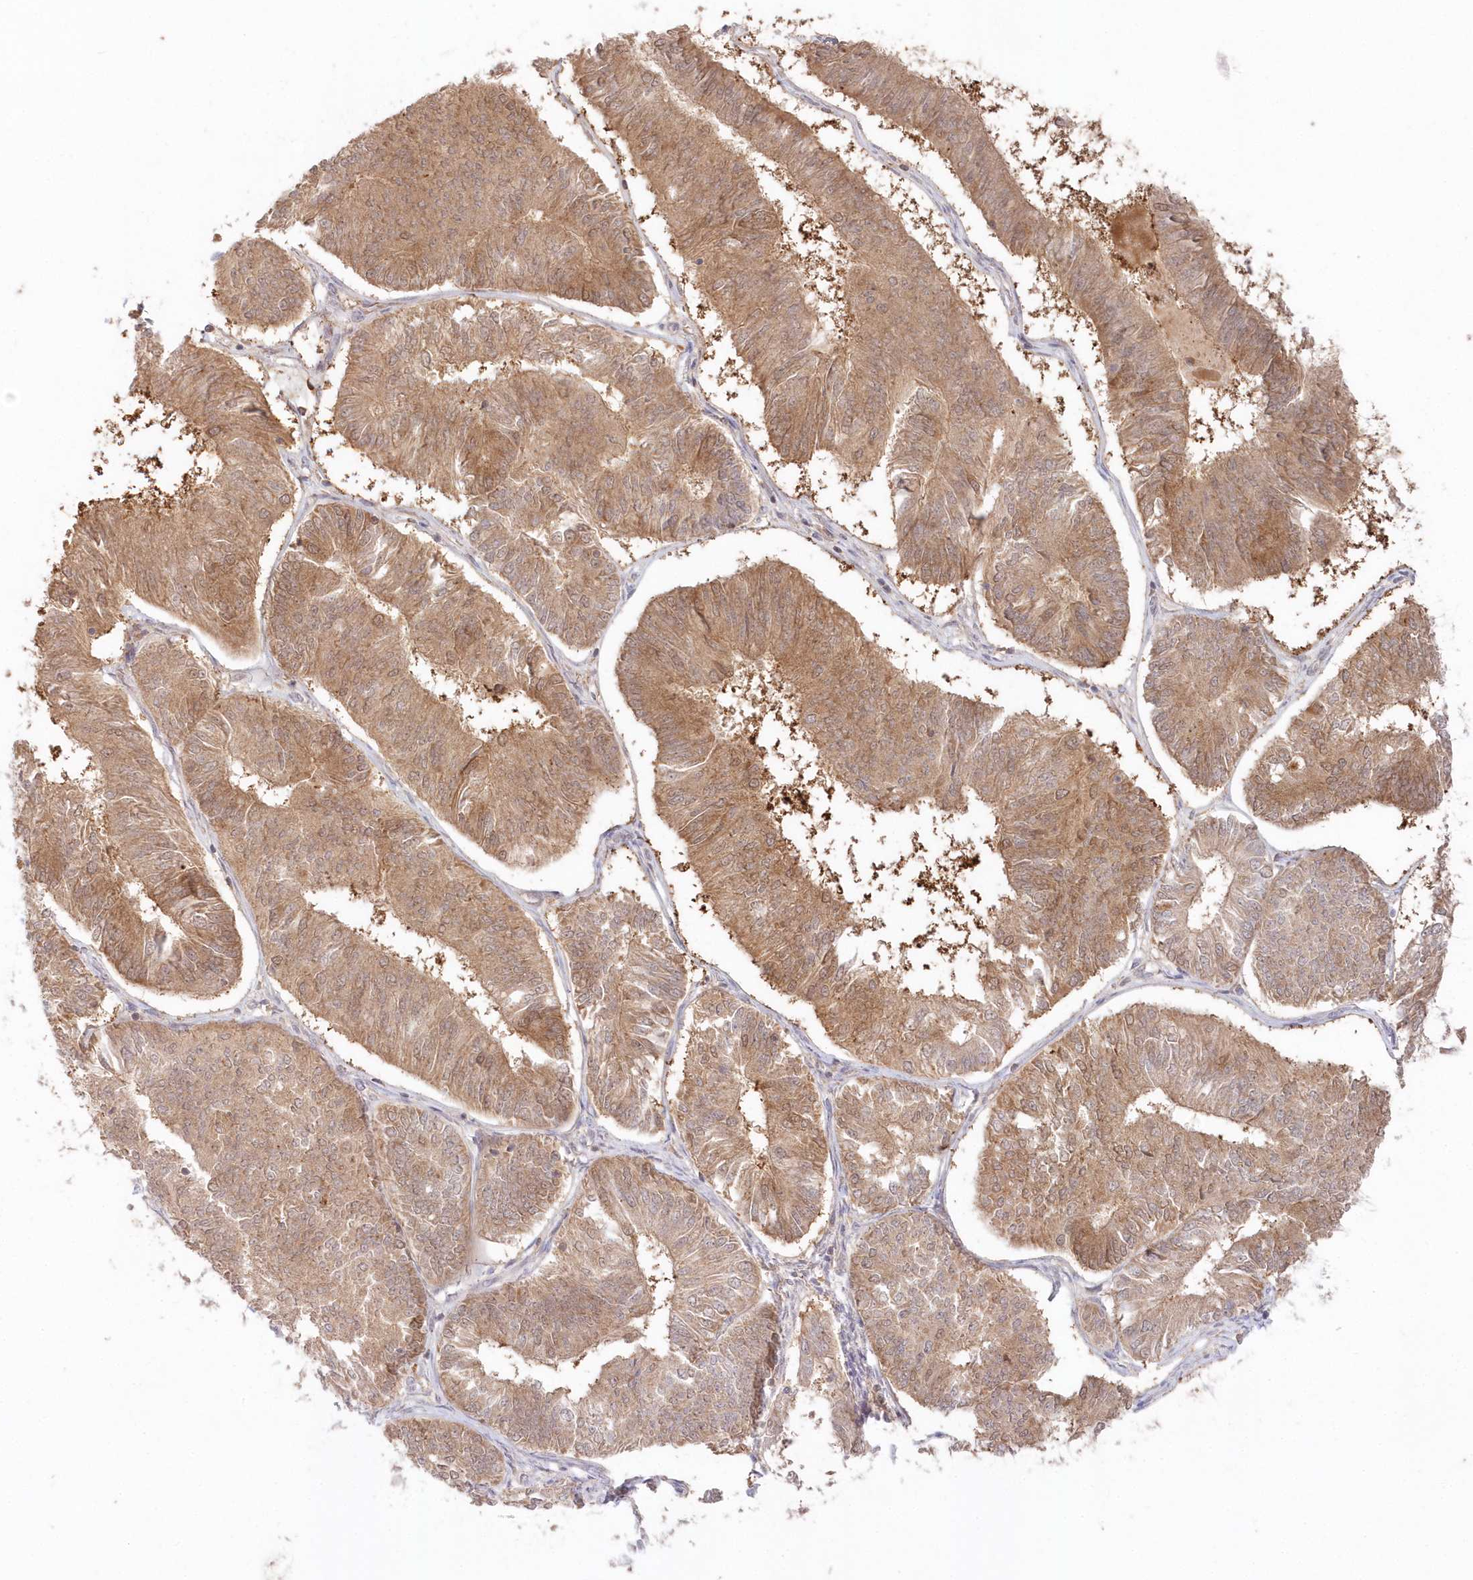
{"staining": {"intensity": "moderate", "quantity": ">75%", "location": "cytoplasmic/membranous"}, "tissue": "endometrial cancer", "cell_type": "Tumor cells", "image_type": "cancer", "snomed": [{"axis": "morphology", "description": "Adenocarcinoma, NOS"}, {"axis": "topography", "description": "Endometrium"}], "caption": "Immunohistochemical staining of endometrial adenocarcinoma reveals medium levels of moderate cytoplasmic/membranous protein expression in approximately >75% of tumor cells.", "gene": "ASCC1", "patient": {"sex": "female", "age": 58}}